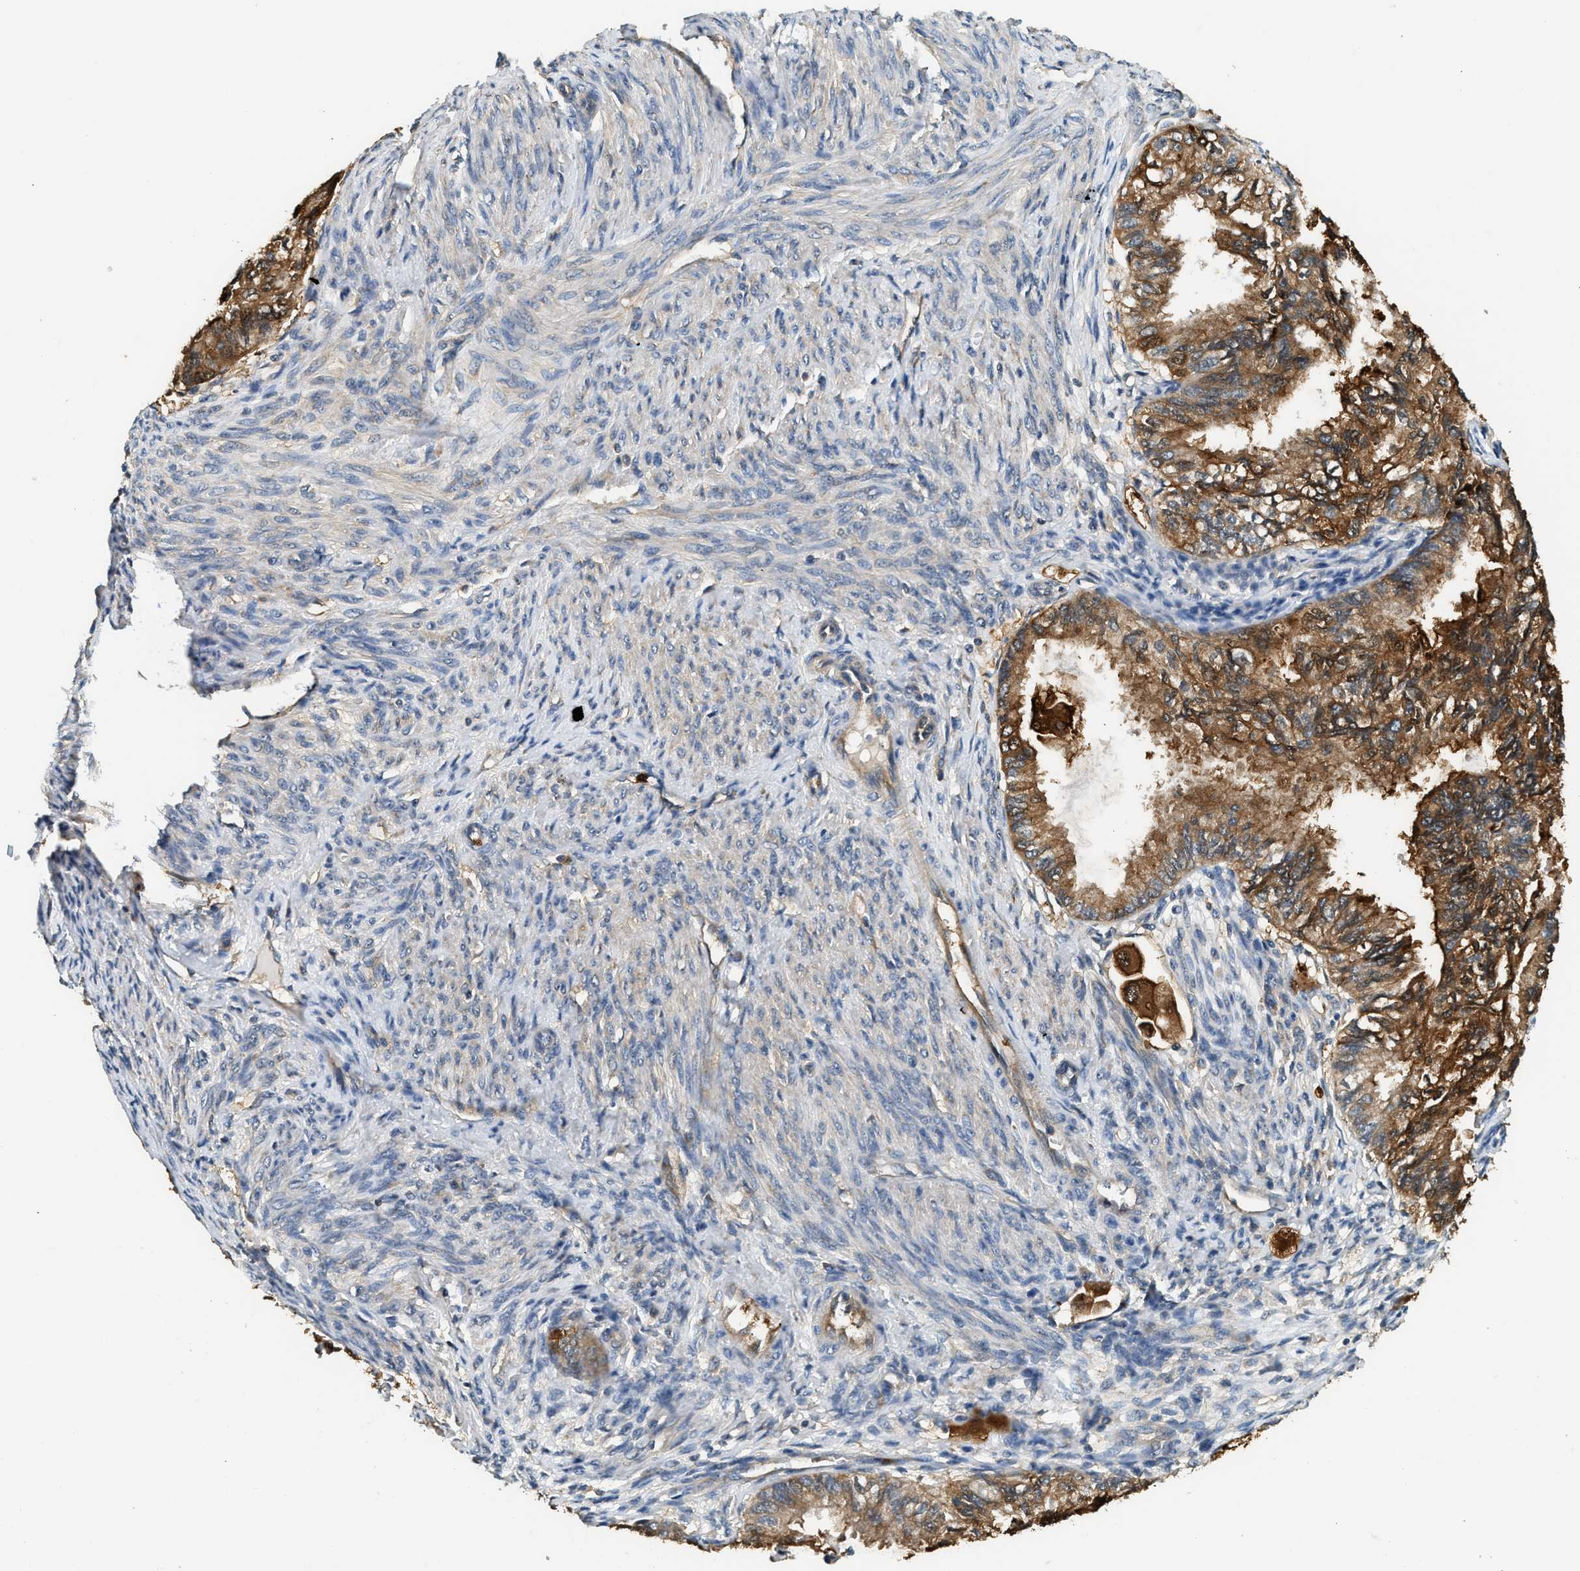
{"staining": {"intensity": "moderate", "quantity": ">75%", "location": "cytoplasmic/membranous"}, "tissue": "cervical cancer", "cell_type": "Tumor cells", "image_type": "cancer", "snomed": [{"axis": "morphology", "description": "Normal tissue, NOS"}, {"axis": "morphology", "description": "Adenocarcinoma, NOS"}, {"axis": "topography", "description": "Cervix"}, {"axis": "topography", "description": "Endometrium"}], "caption": "IHC image of cervical cancer (adenocarcinoma) stained for a protein (brown), which exhibits medium levels of moderate cytoplasmic/membranous staining in about >75% of tumor cells.", "gene": "ANXA3", "patient": {"sex": "female", "age": 86}}